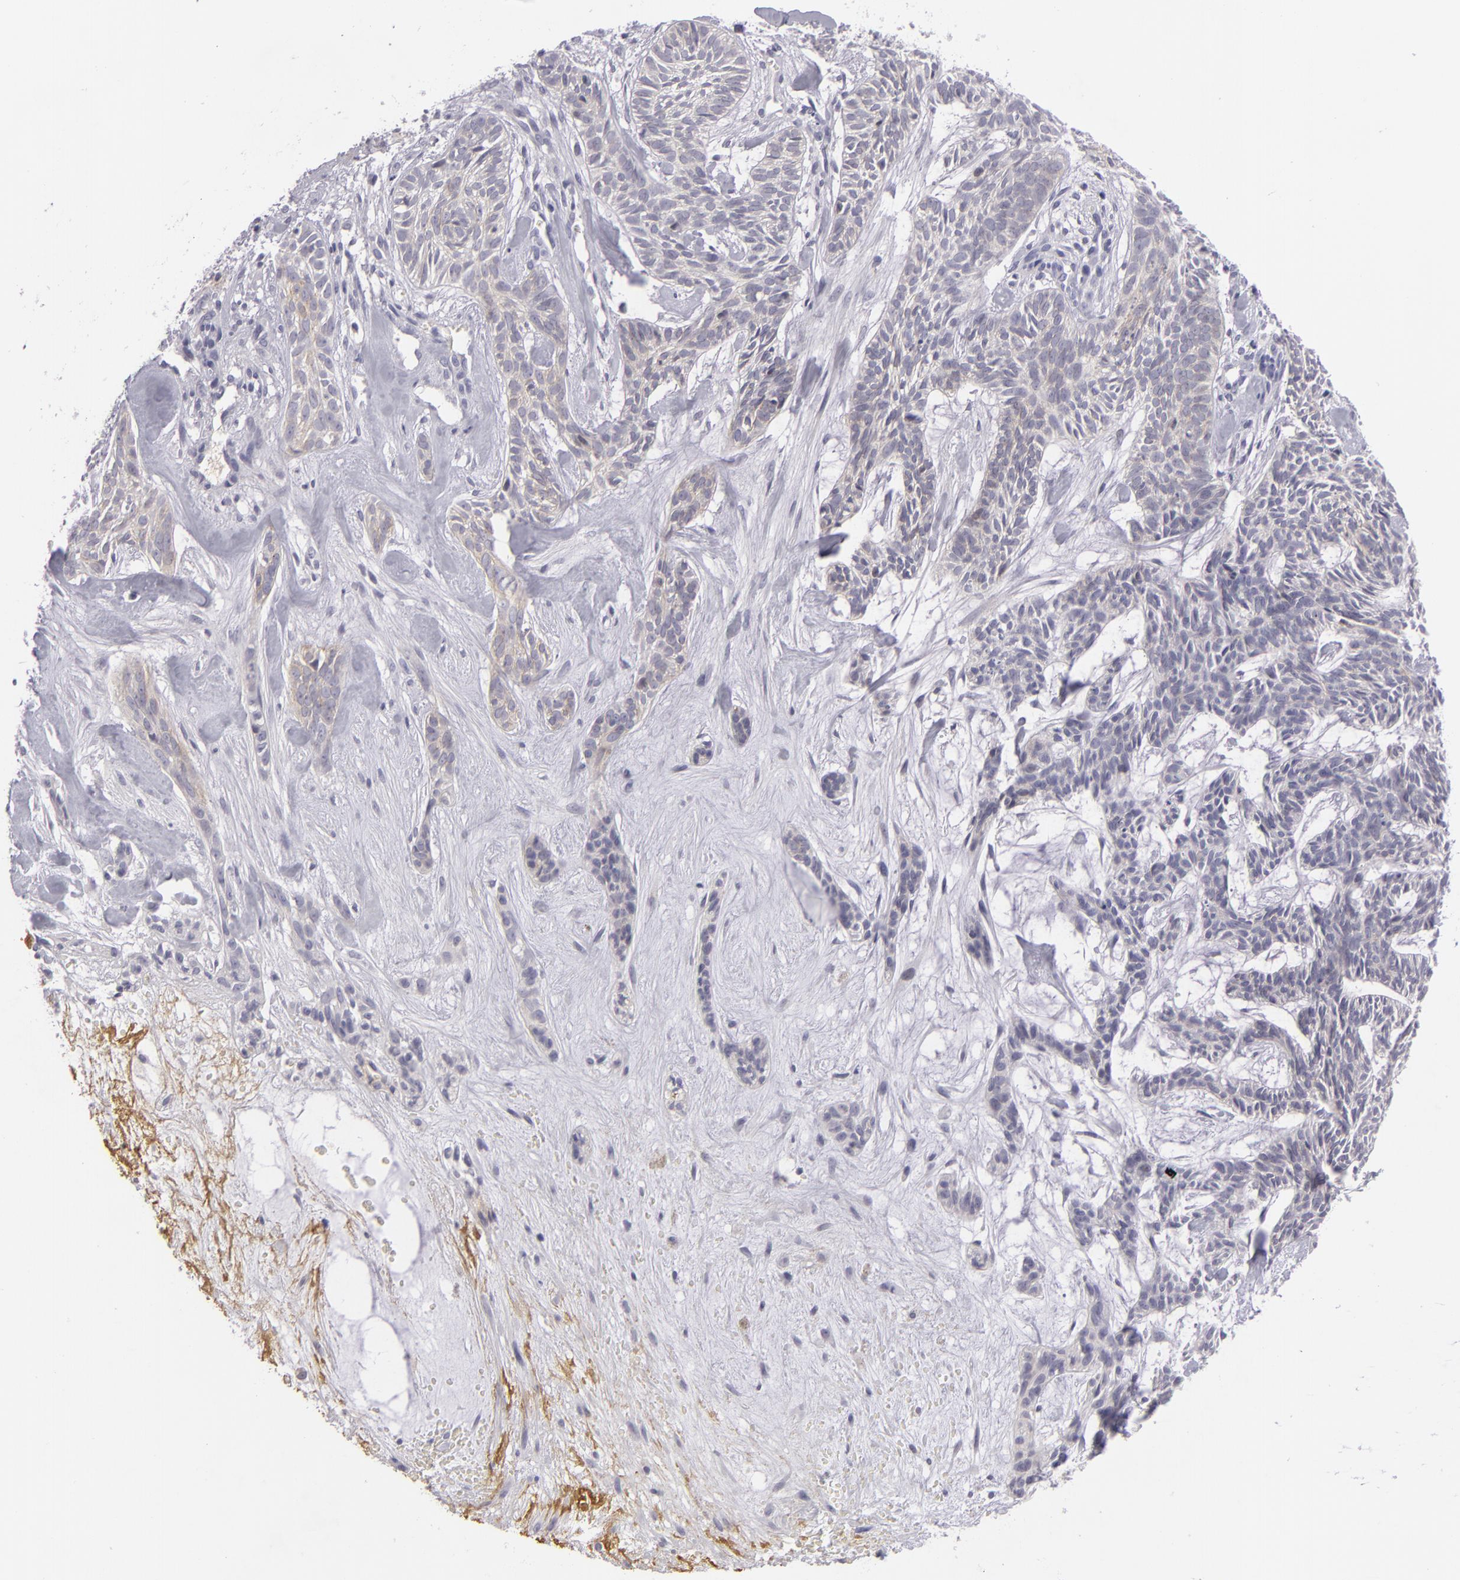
{"staining": {"intensity": "negative", "quantity": "none", "location": "none"}, "tissue": "skin cancer", "cell_type": "Tumor cells", "image_type": "cancer", "snomed": [{"axis": "morphology", "description": "Basal cell carcinoma"}, {"axis": "topography", "description": "Skin"}], "caption": "High power microscopy photomicrograph of an immunohistochemistry (IHC) micrograph of skin cancer (basal cell carcinoma), revealing no significant expression in tumor cells. (Stains: DAB (3,3'-diaminobenzidine) IHC with hematoxylin counter stain, Microscopy: brightfield microscopy at high magnification).", "gene": "CTNNB1", "patient": {"sex": "male", "age": 75}}